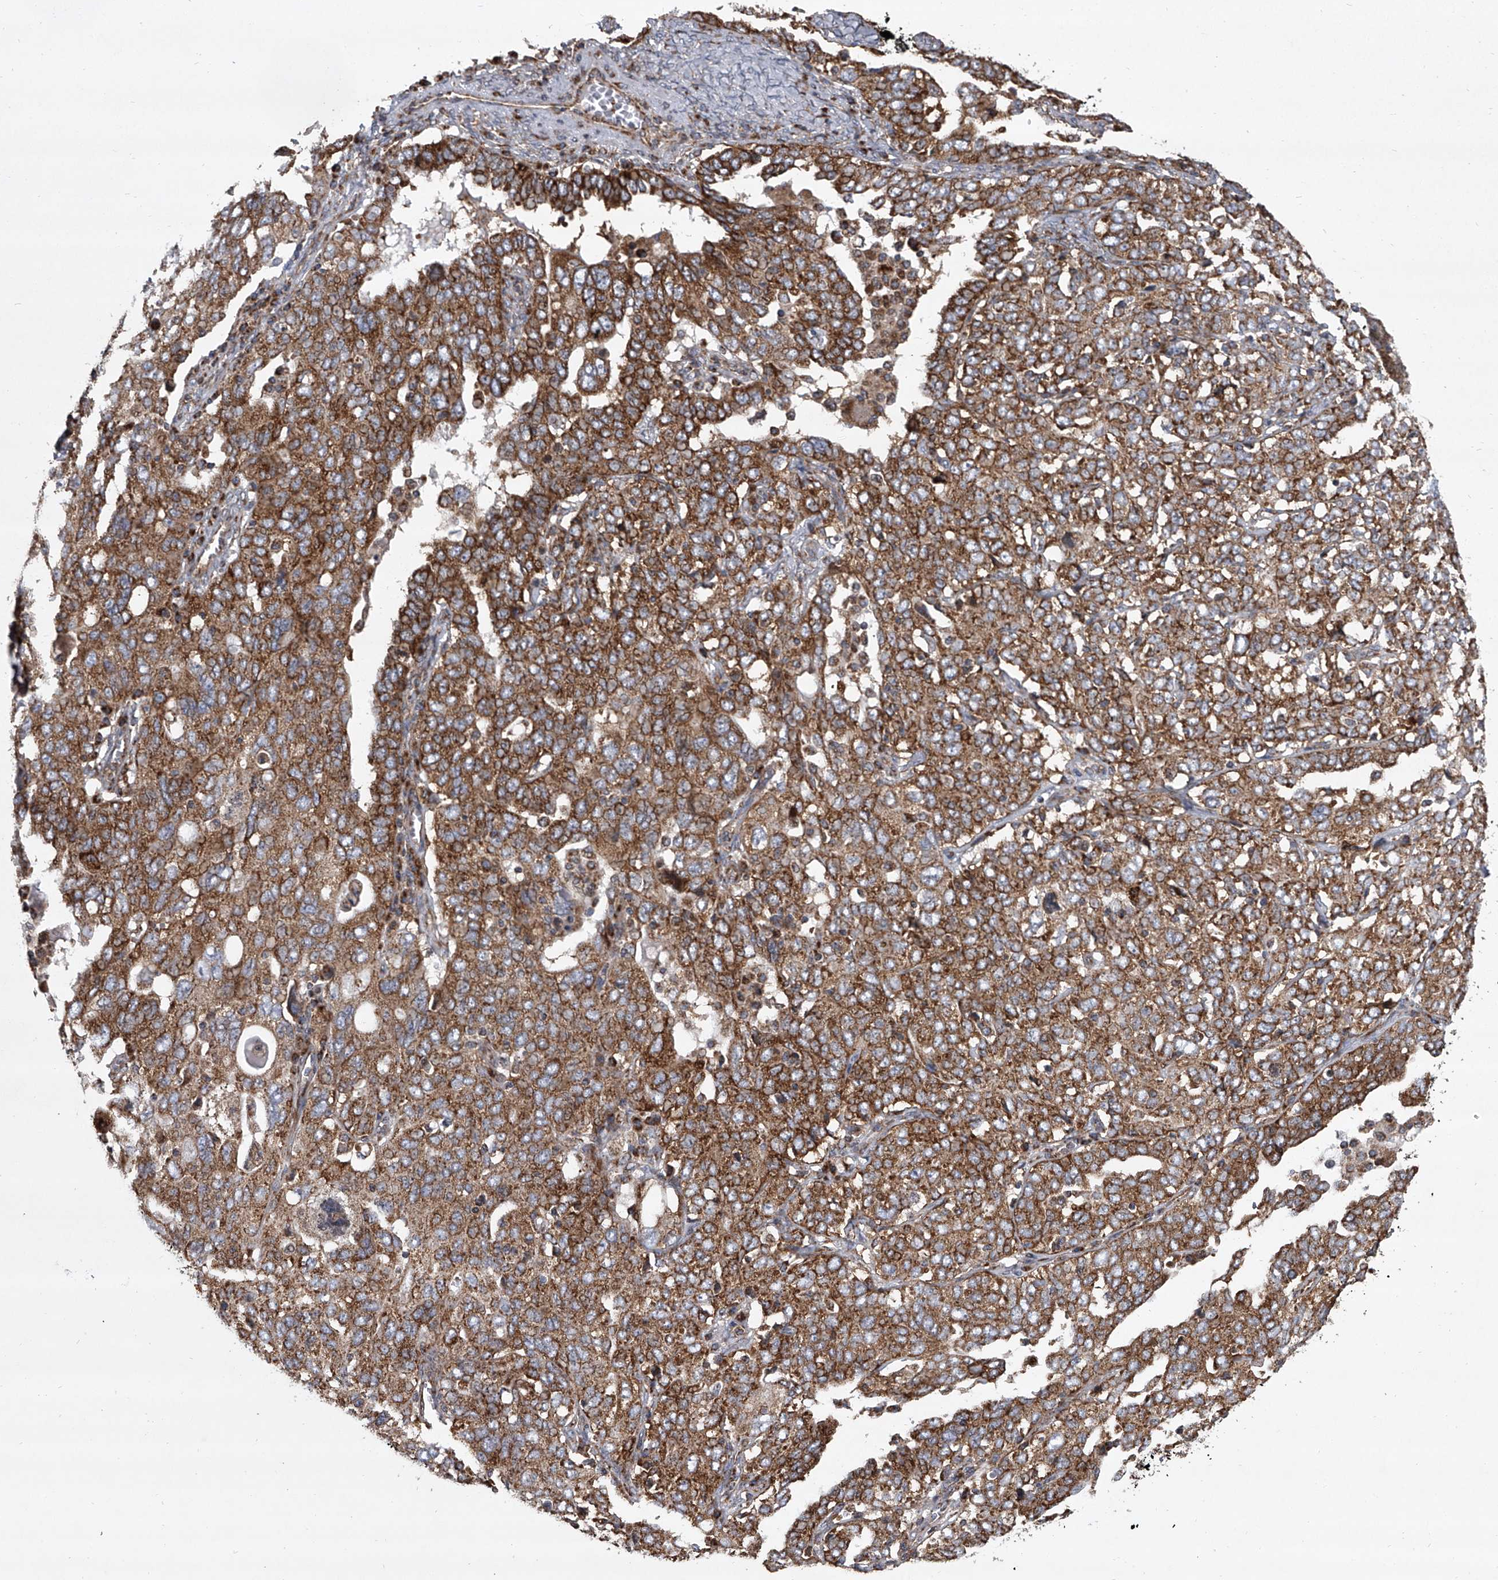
{"staining": {"intensity": "moderate", "quantity": ">75%", "location": "cytoplasmic/membranous"}, "tissue": "ovarian cancer", "cell_type": "Tumor cells", "image_type": "cancer", "snomed": [{"axis": "morphology", "description": "Carcinoma, endometroid"}, {"axis": "topography", "description": "Ovary"}], "caption": "Immunohistochemistry (IHC) photomicrograph of ovarian cancer (endometroid carcinoma) stained for a protein (brown), which demonstrates medium levels of moderate cytoplasmic/membranous expression in about >75% of tumor cells.", "gene": "ZC3H15", "patient": {"sex": "female", "age": 62}}